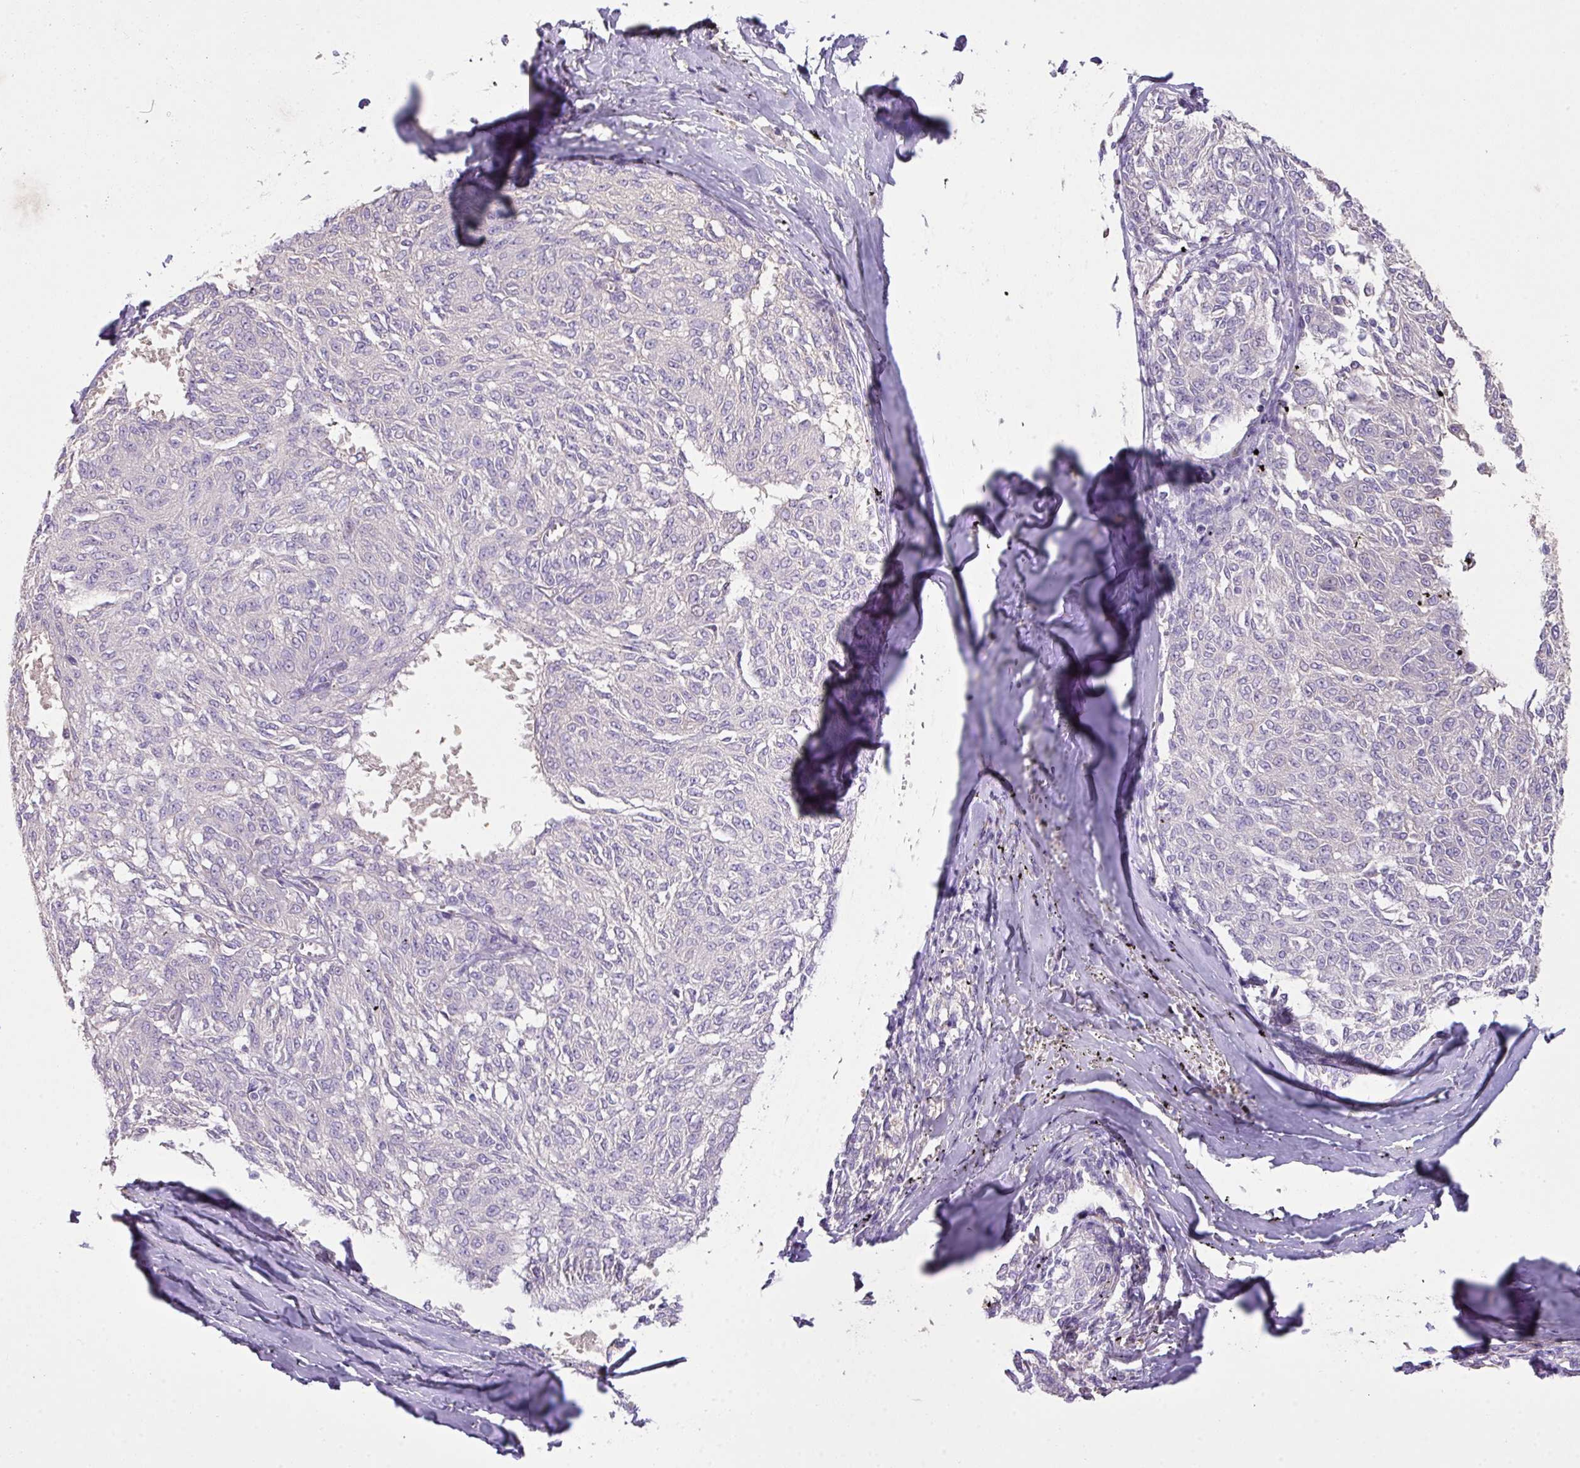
{"staining": {"intensity": "negative", "quantity": "none", "location": "none"}, "tissue": "melanoma", "cell_type": "Tumor cells", "image_type": "cancer", "snomed": [{"axis": "morphology", "description": "Malignant melanoma, NOS"}, {"axis": "topography", "description": "Skin"}], "caption": "Melanoma stained for a protein using immunohistochemistry (IHC) shows no expression tumor cells.", "gene": "OR6C6", "patient": {"sex": "female", "age": 72}}